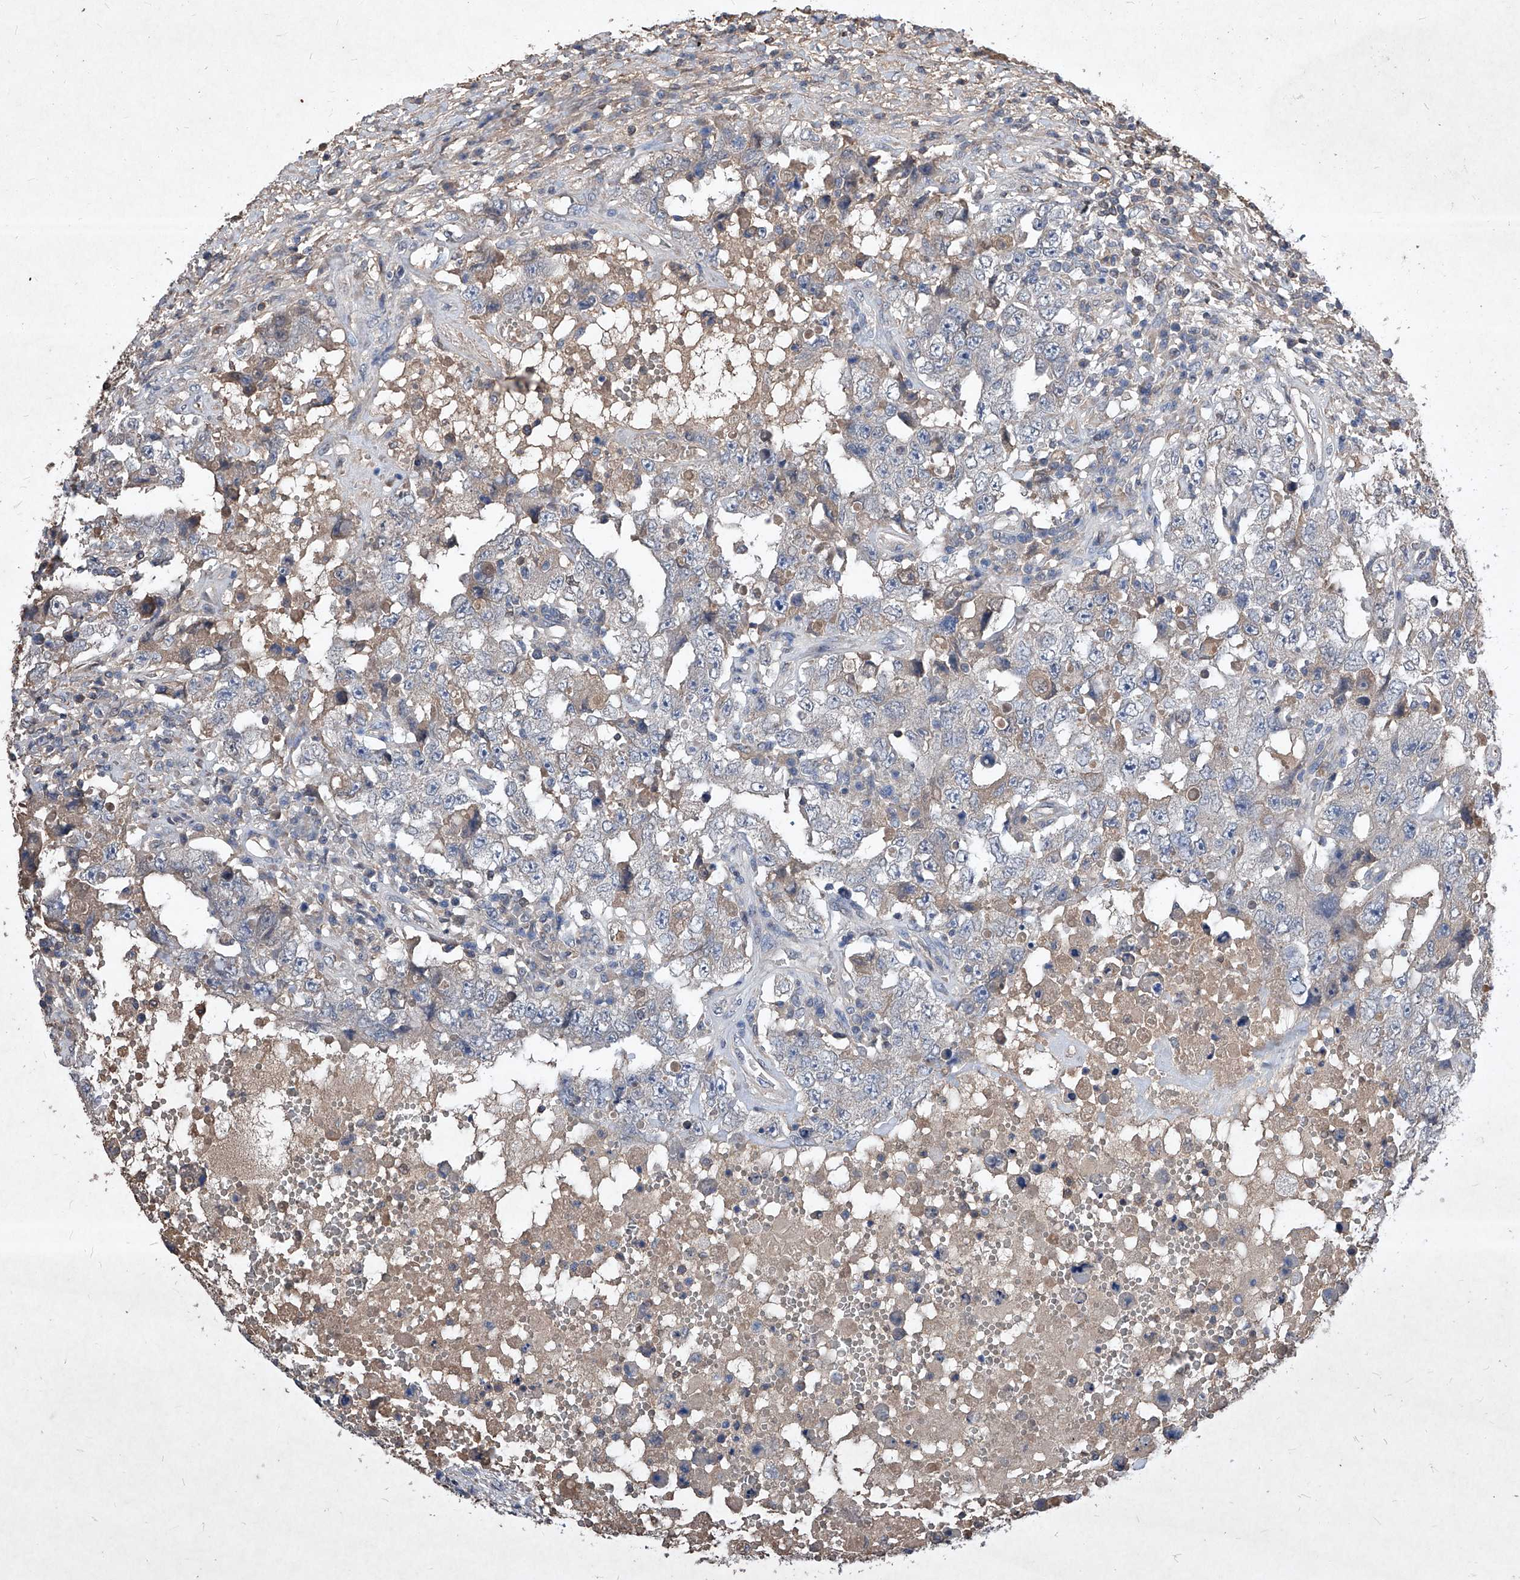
{"staining": {"intensity": "negative", "quantity": "none", "location": "none"}, "tissue": "testis cancer", "cell_type": "Tumor cells", "image_type": "cancer", "snomed": [{"axis": "morphology", "description": "Carcinoma, Embryonal, NOS"}, {"axis": "topography", "description": "Testis"}], "caption": "Embryonal carcinoma (testis) was stained to show a protein in brown. There is no significant expression in tumor cells.", "gene": "SYNGR1", "patient": {"sex": "male", "age": 26}}